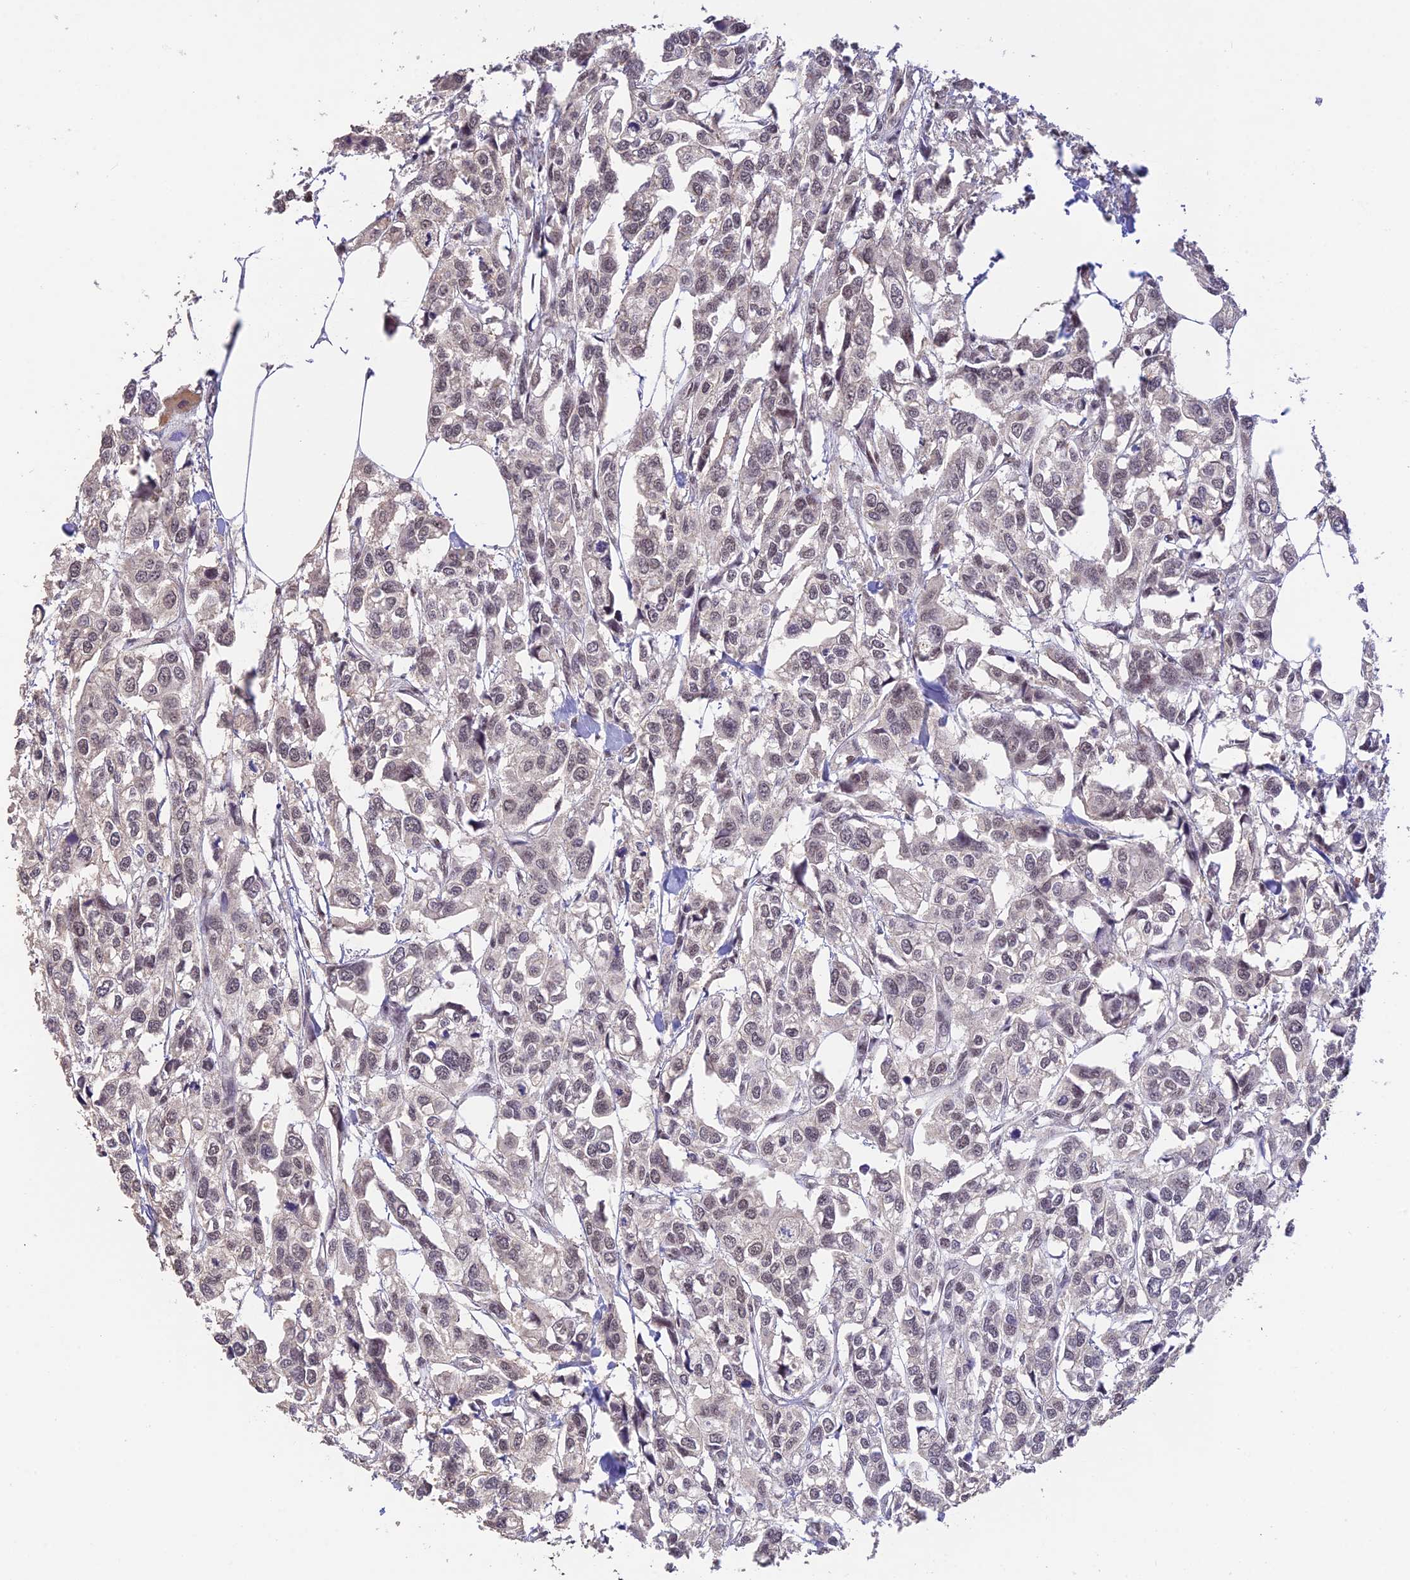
{"staining": {"intensity": "weak", "quantity": "<25%", "location": "nuclear"}, "tissue": "urothelial cancer", "cell_type": "Tumor cells", "image_type": "cancer", "snomed": [{"axis": "morphology", "description": "Urothelial carcinoma, High grade"}, {"axis": "topography", "description": "Urinary bladder"}], "caption": "Micrograph shows no significant protein positivity in tumor cells of urothelial cancer.", "gene": "THAP11", "patient": {"sex": "male", "age": 67}}